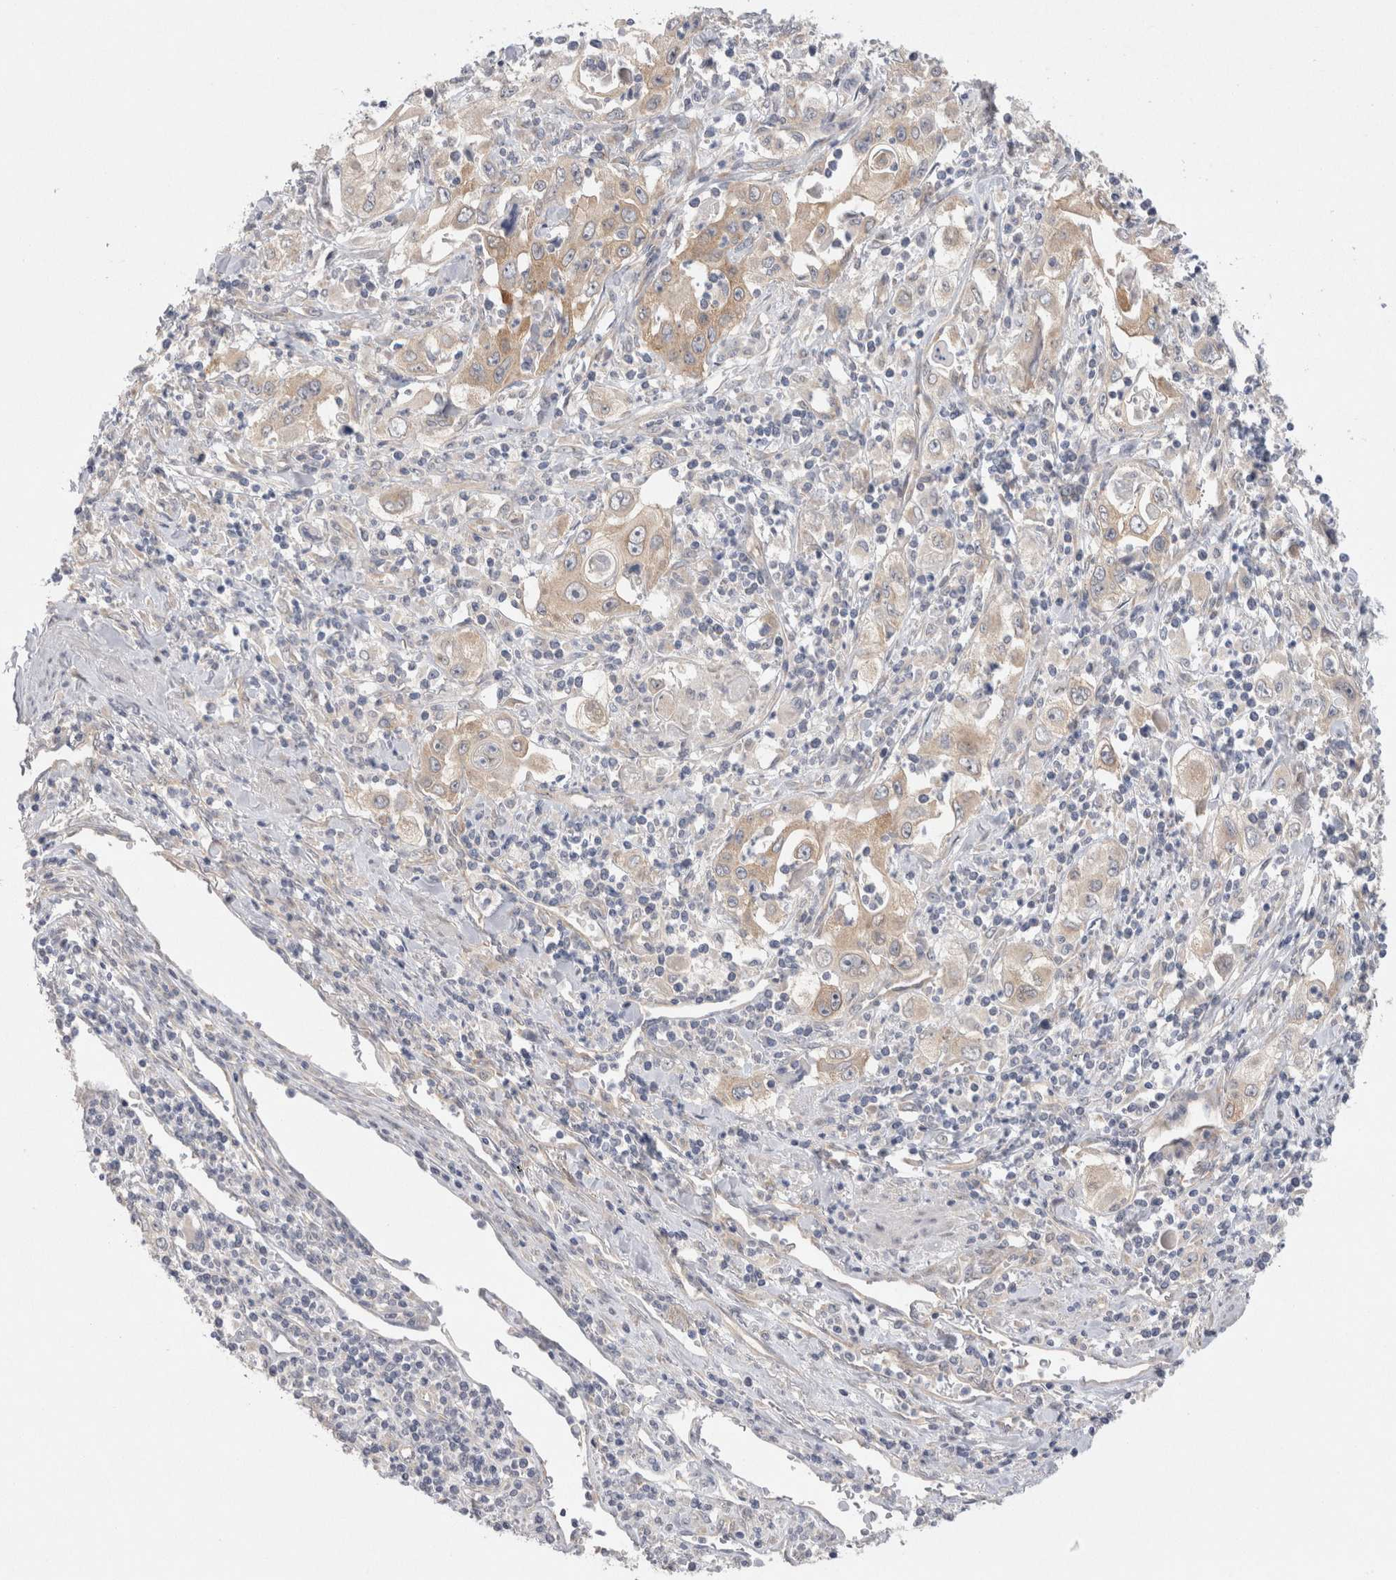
{"staining": {"intensity": "weak", "quantity": ">75%", "location": "cytoplasmic/membranous"}, "tissue": "pancreatic cancer", "cell_type": "Tumor cells", "image_type": "cancer", "snomed": [{"axis": "morphology", "description": "Adenocarcinoma, NOS"}, {"axis": "topography", "description": "Pancreas"}], "caption": "DAB immunohistochemical staining of pancreatic cancer (adenocarcinoma) shows weak cytoplasmic/membranous protein staining in approximately >75% of tumor cells.", "gene": "WIPF2", "patient": {"sex": "male", "age": 70}}